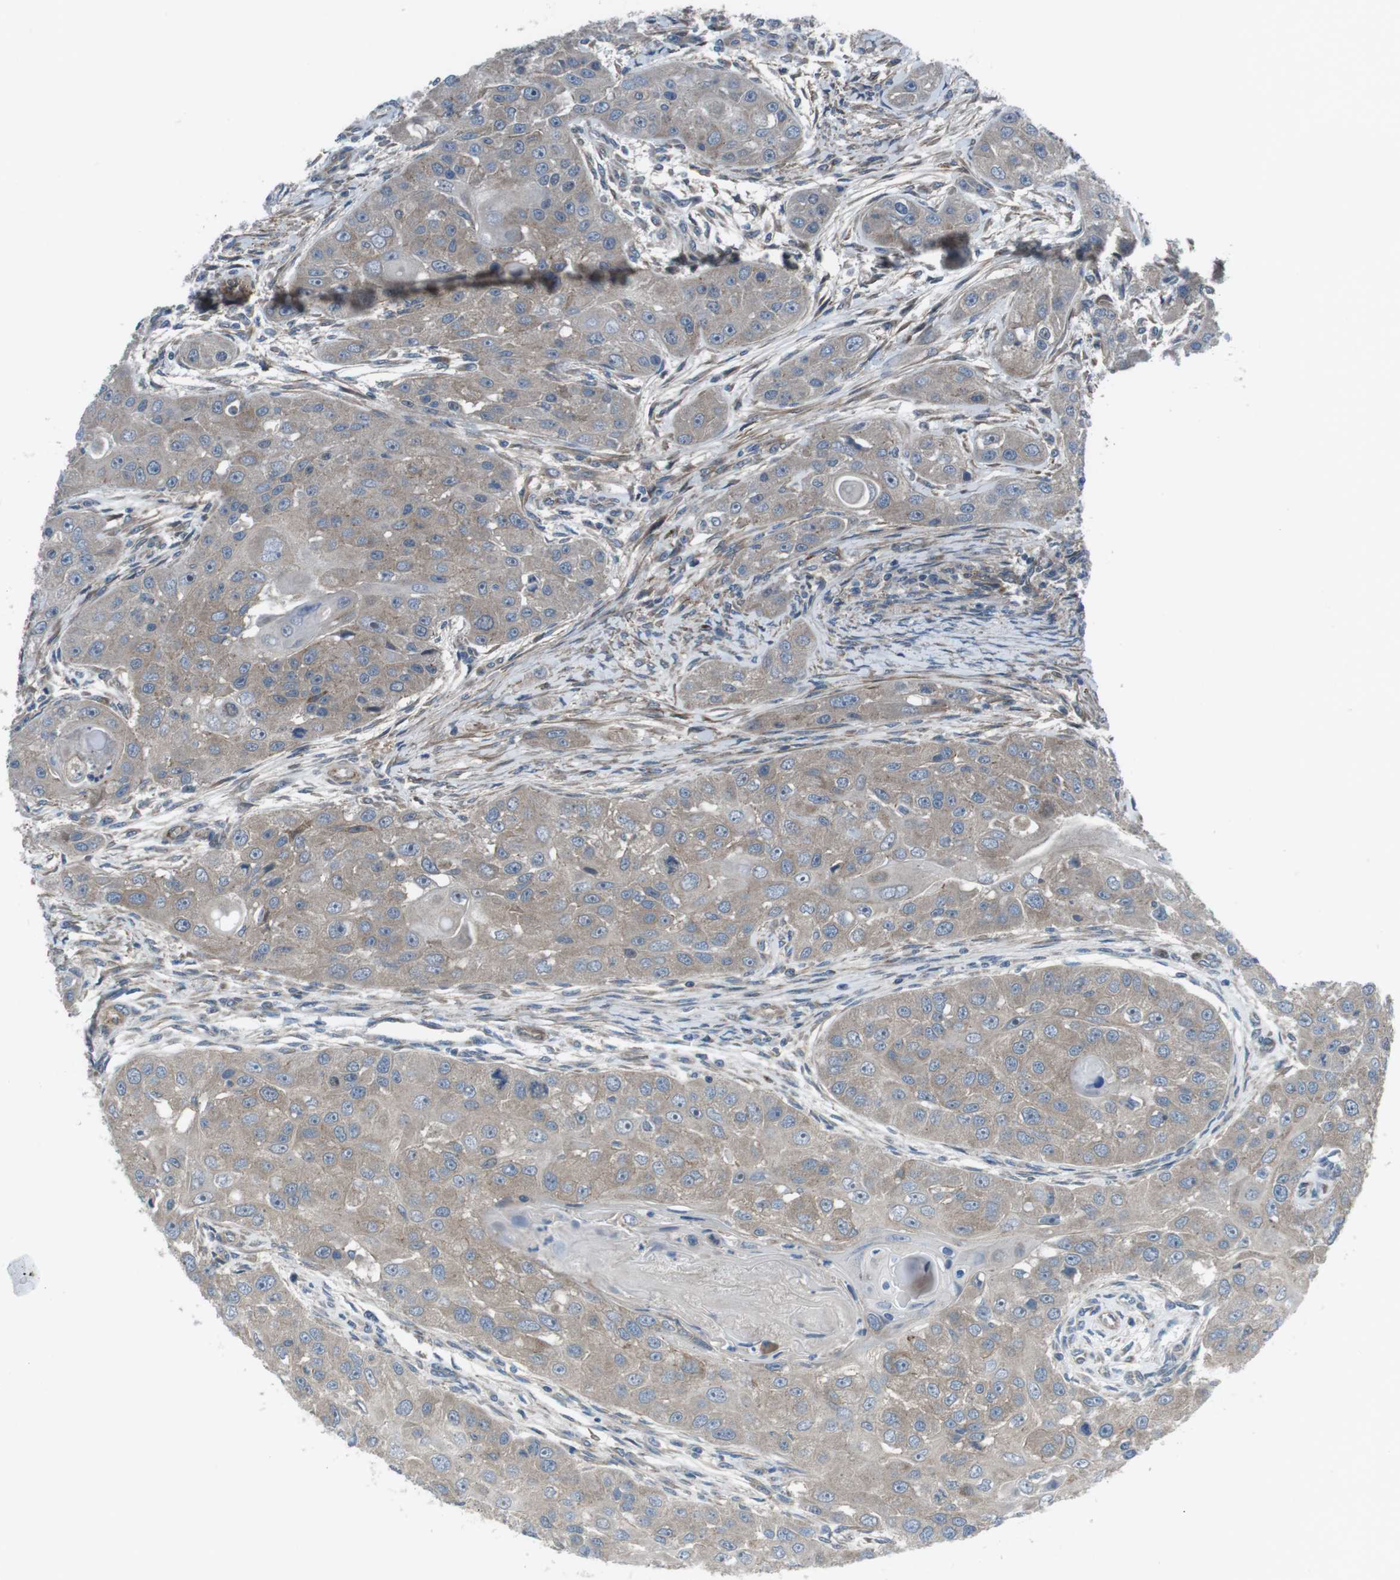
{"staining": {"intensity": "weak", "quantity": ">75%", "location": "cytoplasmic/membranous"}, "tissue": "head and neck cancer", "cell_type": "Tumor cells", "image_type": "cancer", "snomed": [{"axis": "morphology", "description": "Normal tissue, NOS"}, {"axis": "morphology", "description": "Squamous cell carcinoma, NOS"}, {"axis": "topography", "description": "Skeletal muscle"}, {"axis": "topography", "description": "Head-Neck"}], "caption": "IHC photomicrograph of neoplastic tissue: head and neck squamous cell carcinoma stained using immunohistochemistry (IHC) demonstrates low levels of weak protein expression localized specifically in the cytoplasmic/membranous of tumor cells, appearing as a cytoplasmic/membranous brown color.", "gene": "FAM174B", "patient": {"sex": "male", "age": 51}}